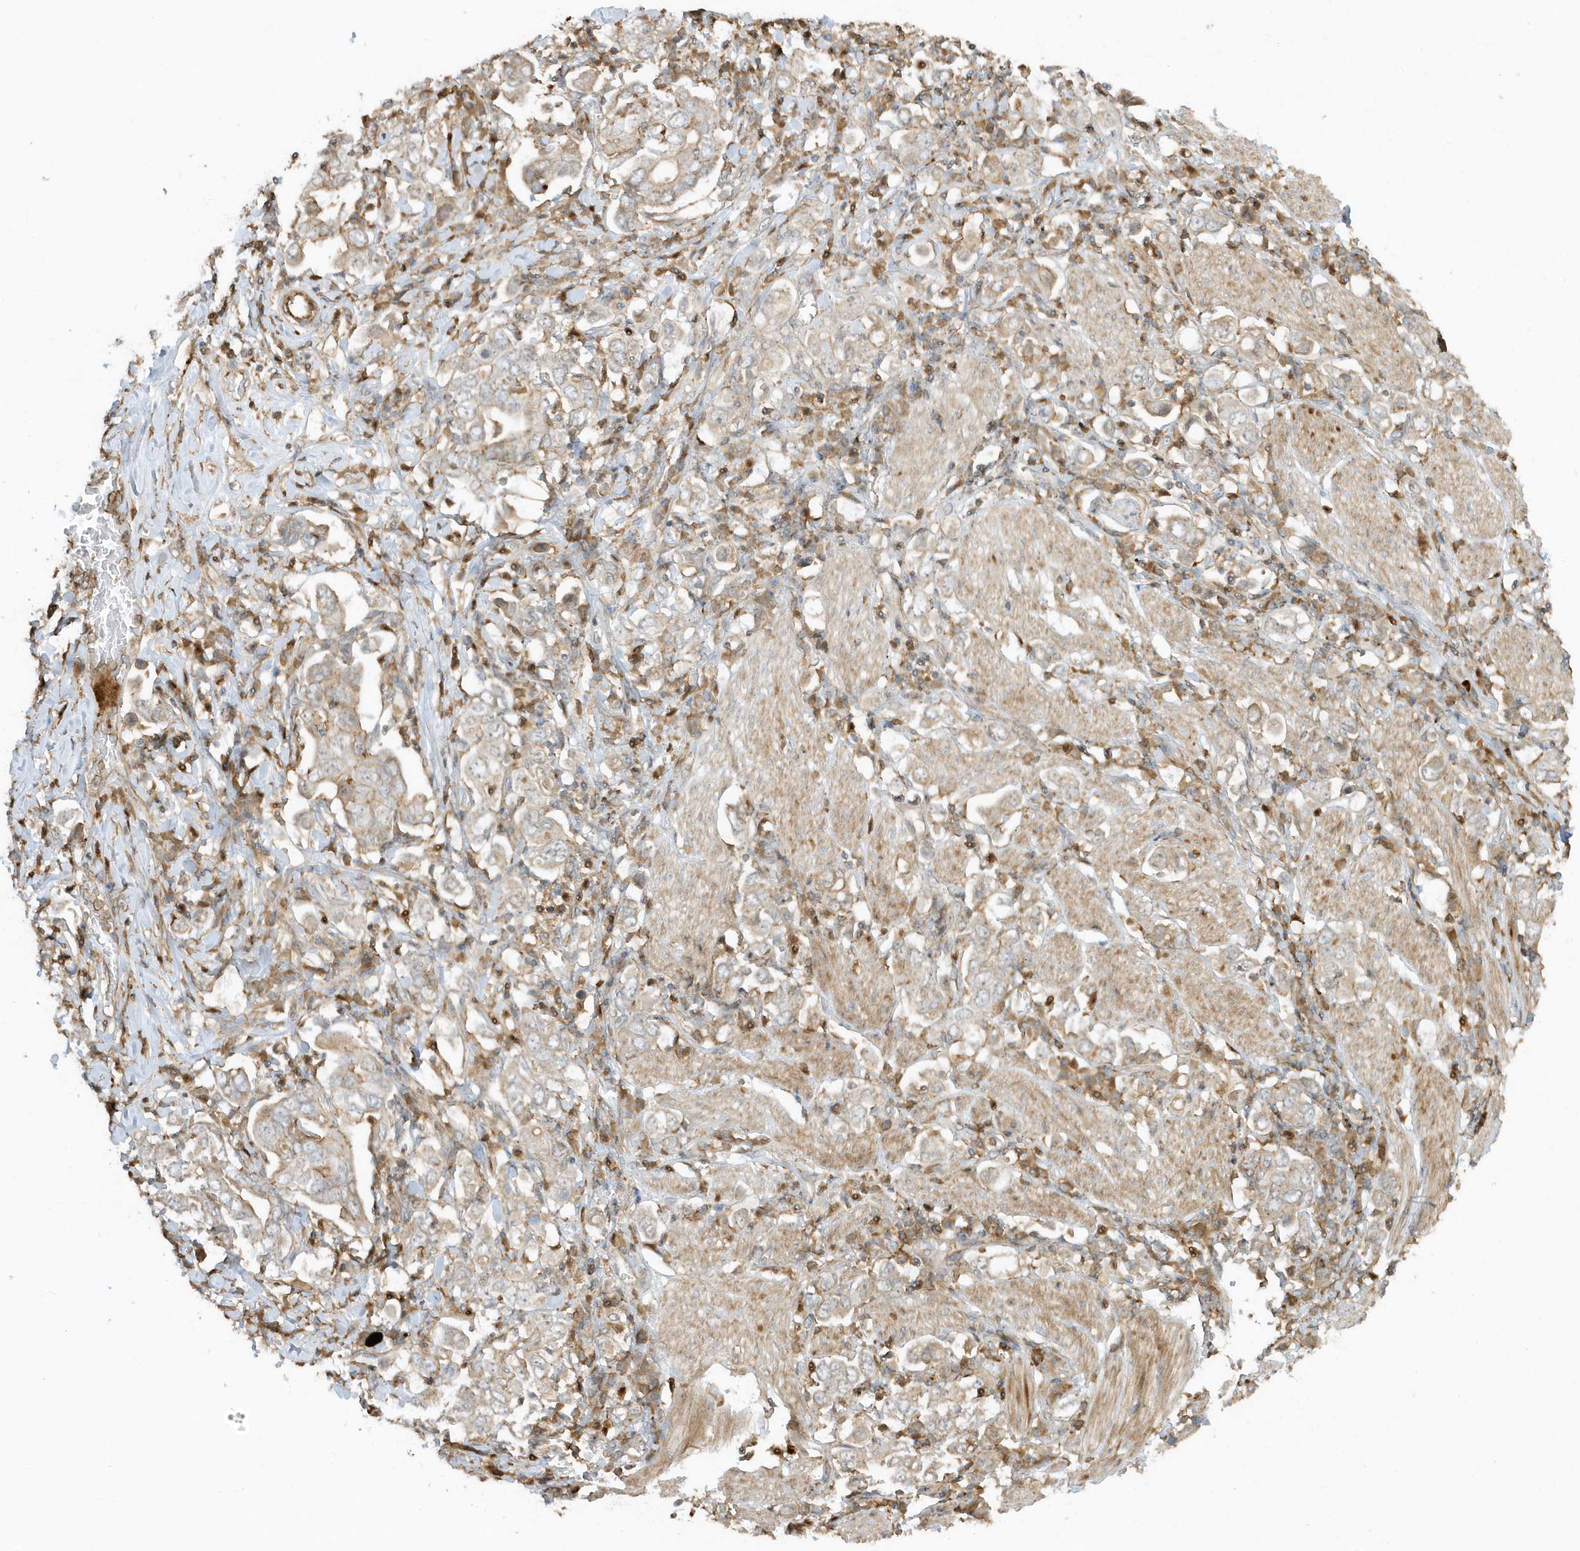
{"staining": {"intensity": "weak", "quantity": ">75%", "location": "cytoplasmic/membranous"}, "tissue": "stomach cancer", "cell_type": "Tumor cells", "image_type": "cancer", "snomed": [{"axis": "morphology", "description": "Adenocarcinoma, NOS"}, {"axis": "topography", "description": "Stomach, upper"}], "caption": "Immunohistochemical staining of human adenocarcinoma (stomach) reveals weak cytoplasmic/membranous protein staining in about >75% of tumor cells.", "gene": "ZBTB8A", "patient": {"sex": "male", "age": 62}}